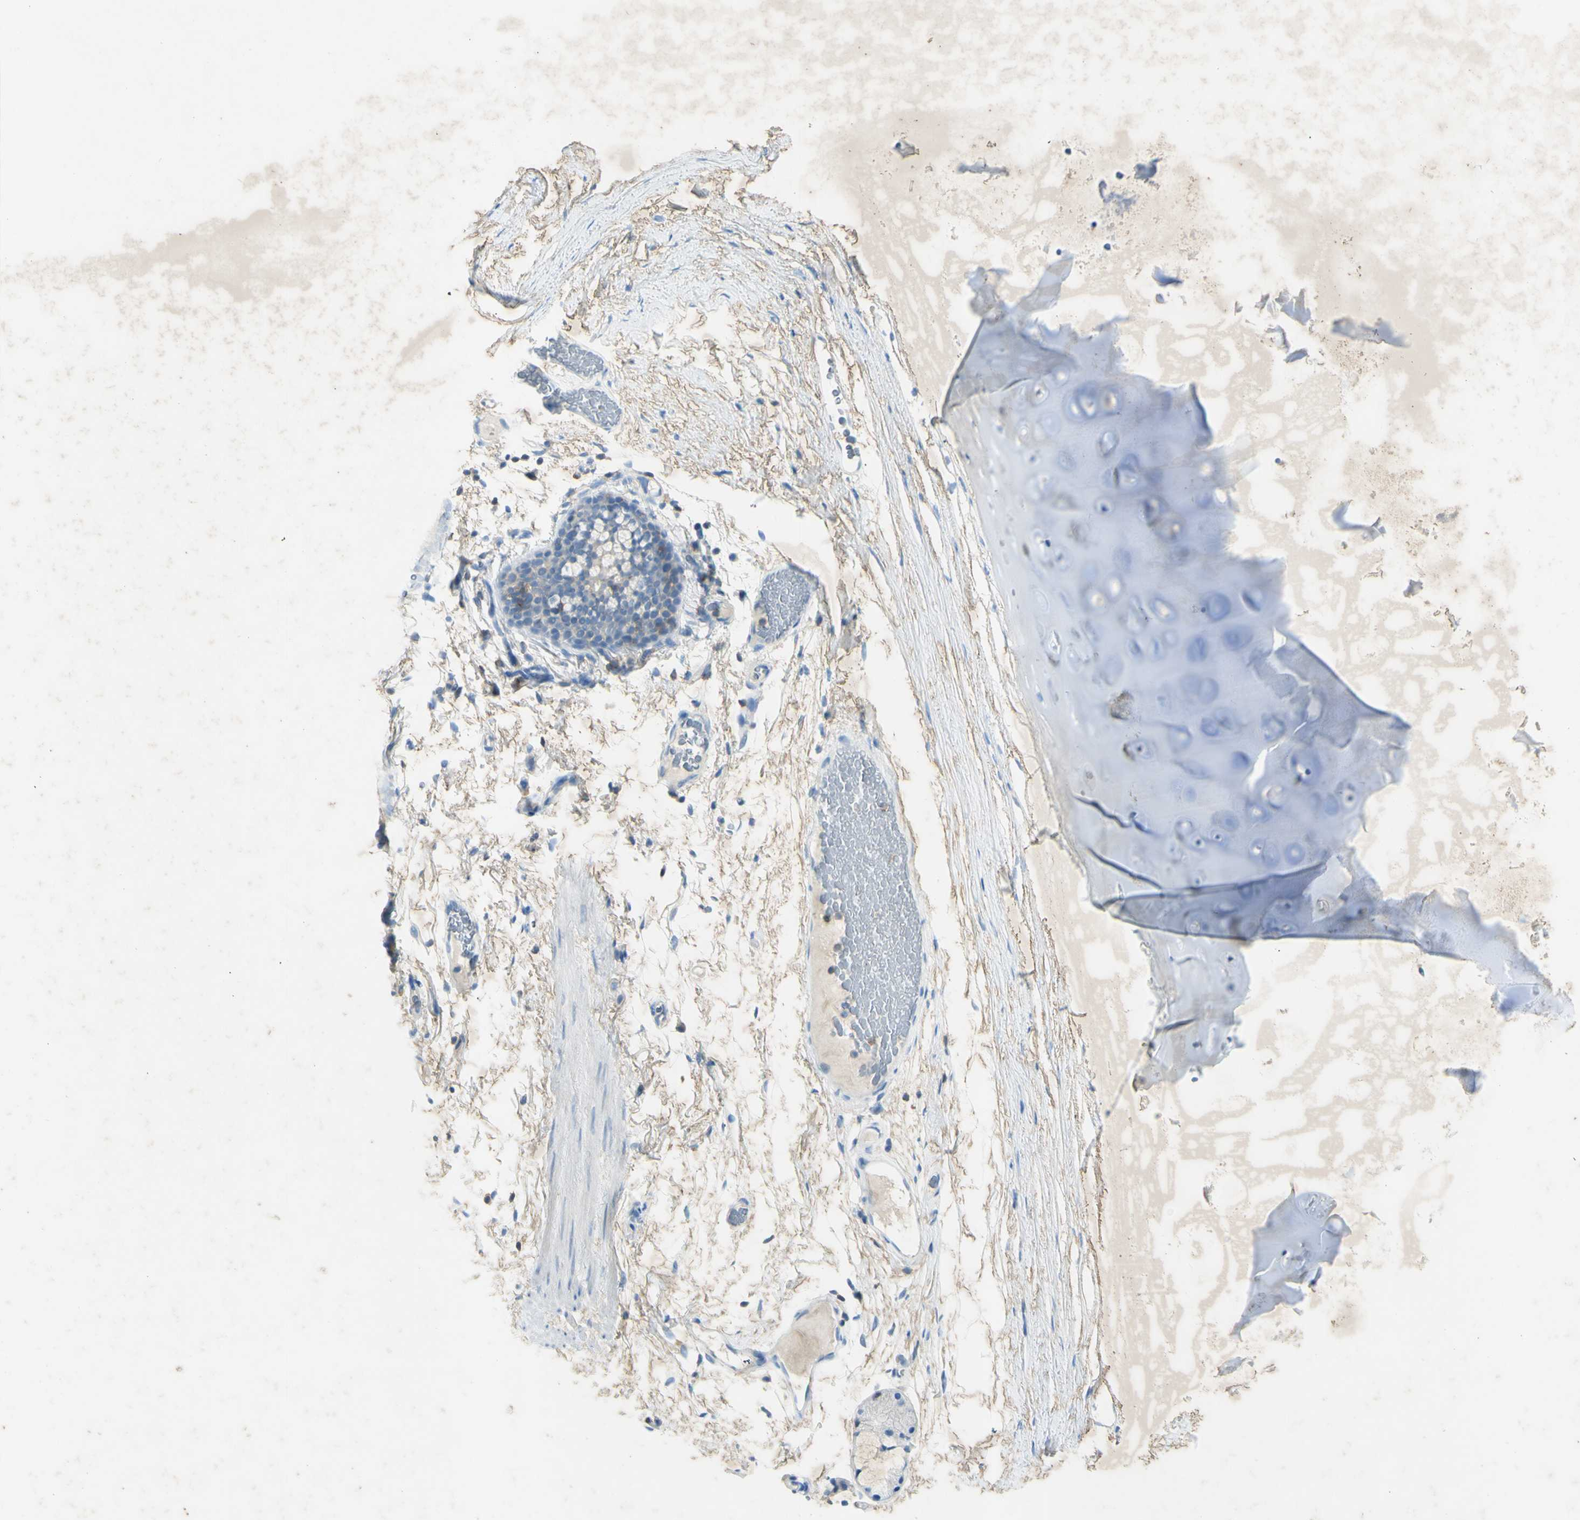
{"staining": {"intensity": "negative", "quantity": "none", "location": "none"}, "tissue": "adipose tissue", "cell_type": "Adipocytes", "image_type": "normal", "snomed": [{"axis": "morphology", "description": "Normal tissue, NOS"}, {"axis": "topography", "description": "Bronchus"}], "caption": "This micrograph is of unremarkable adipose tissue stained with immunohistochemistry (IHC) to label a protein in brown with the nuclei are counter-stained blue. There is no positivity in adipocytes.", "gene": "GDF15", "patient": {"sex": "female", "age": 73}}